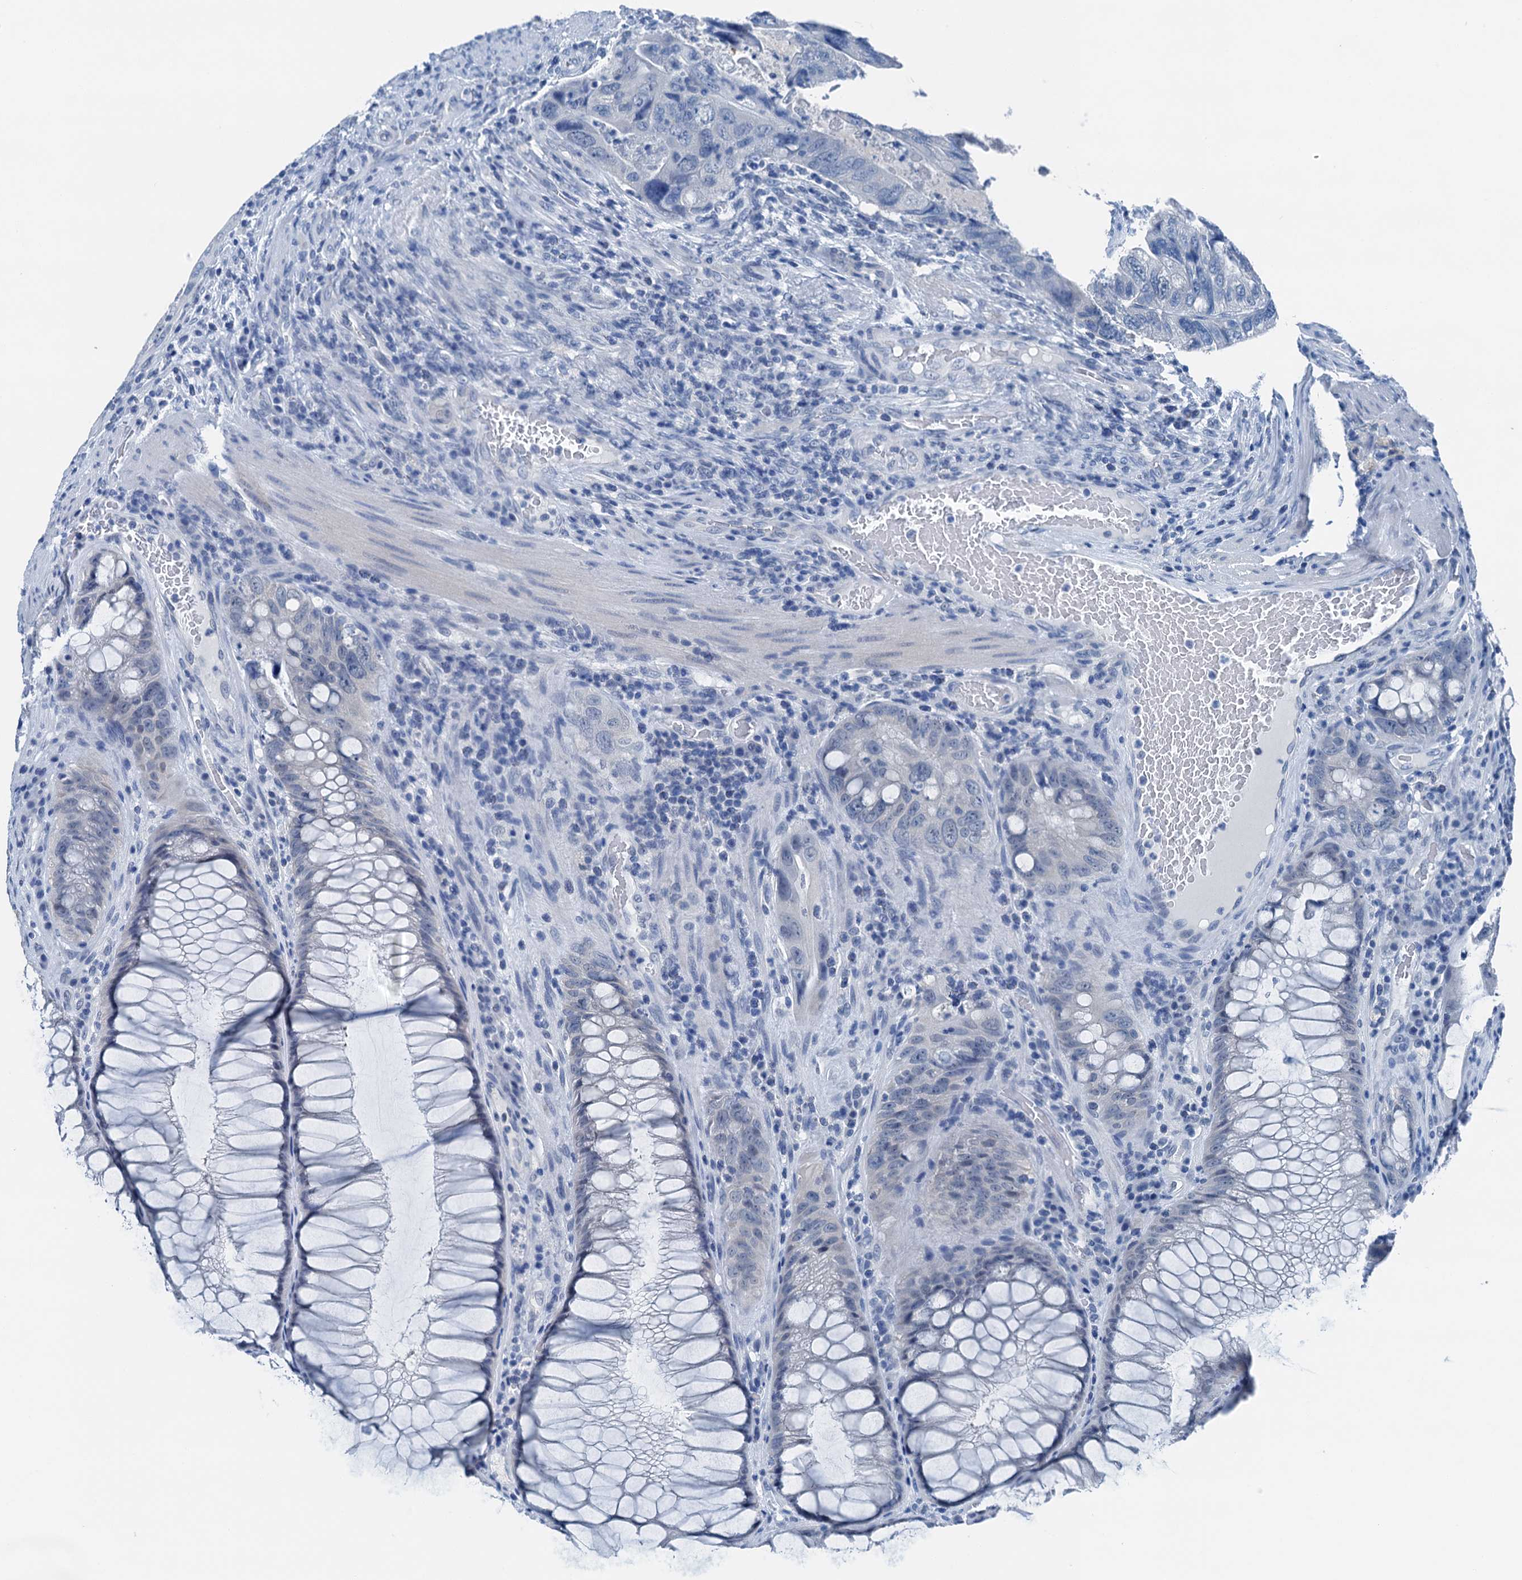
{"staining": {"intensity": "negative", "quantity": "none", "location": "none"}, "tissue": "colorectal cancer", "cell_type": "Tumor cells", "image_type": "cancer", "snomed": [{"axis": "morphology", "description": "Adenocarcinoma, NOS"}, {"axis": "topography", "description": "Rectum"}], "caption": "Immunohistochemical staining of human colorectal cancer (adenocarcinoma) demonstrates no significant positivity in tumor cells. The staining is performed using DAB brown chromogen with nuclei counter-stained in using hematoxylin.", "gene": "CBLN3", "patient": {"sex": "male", "age": 63}}